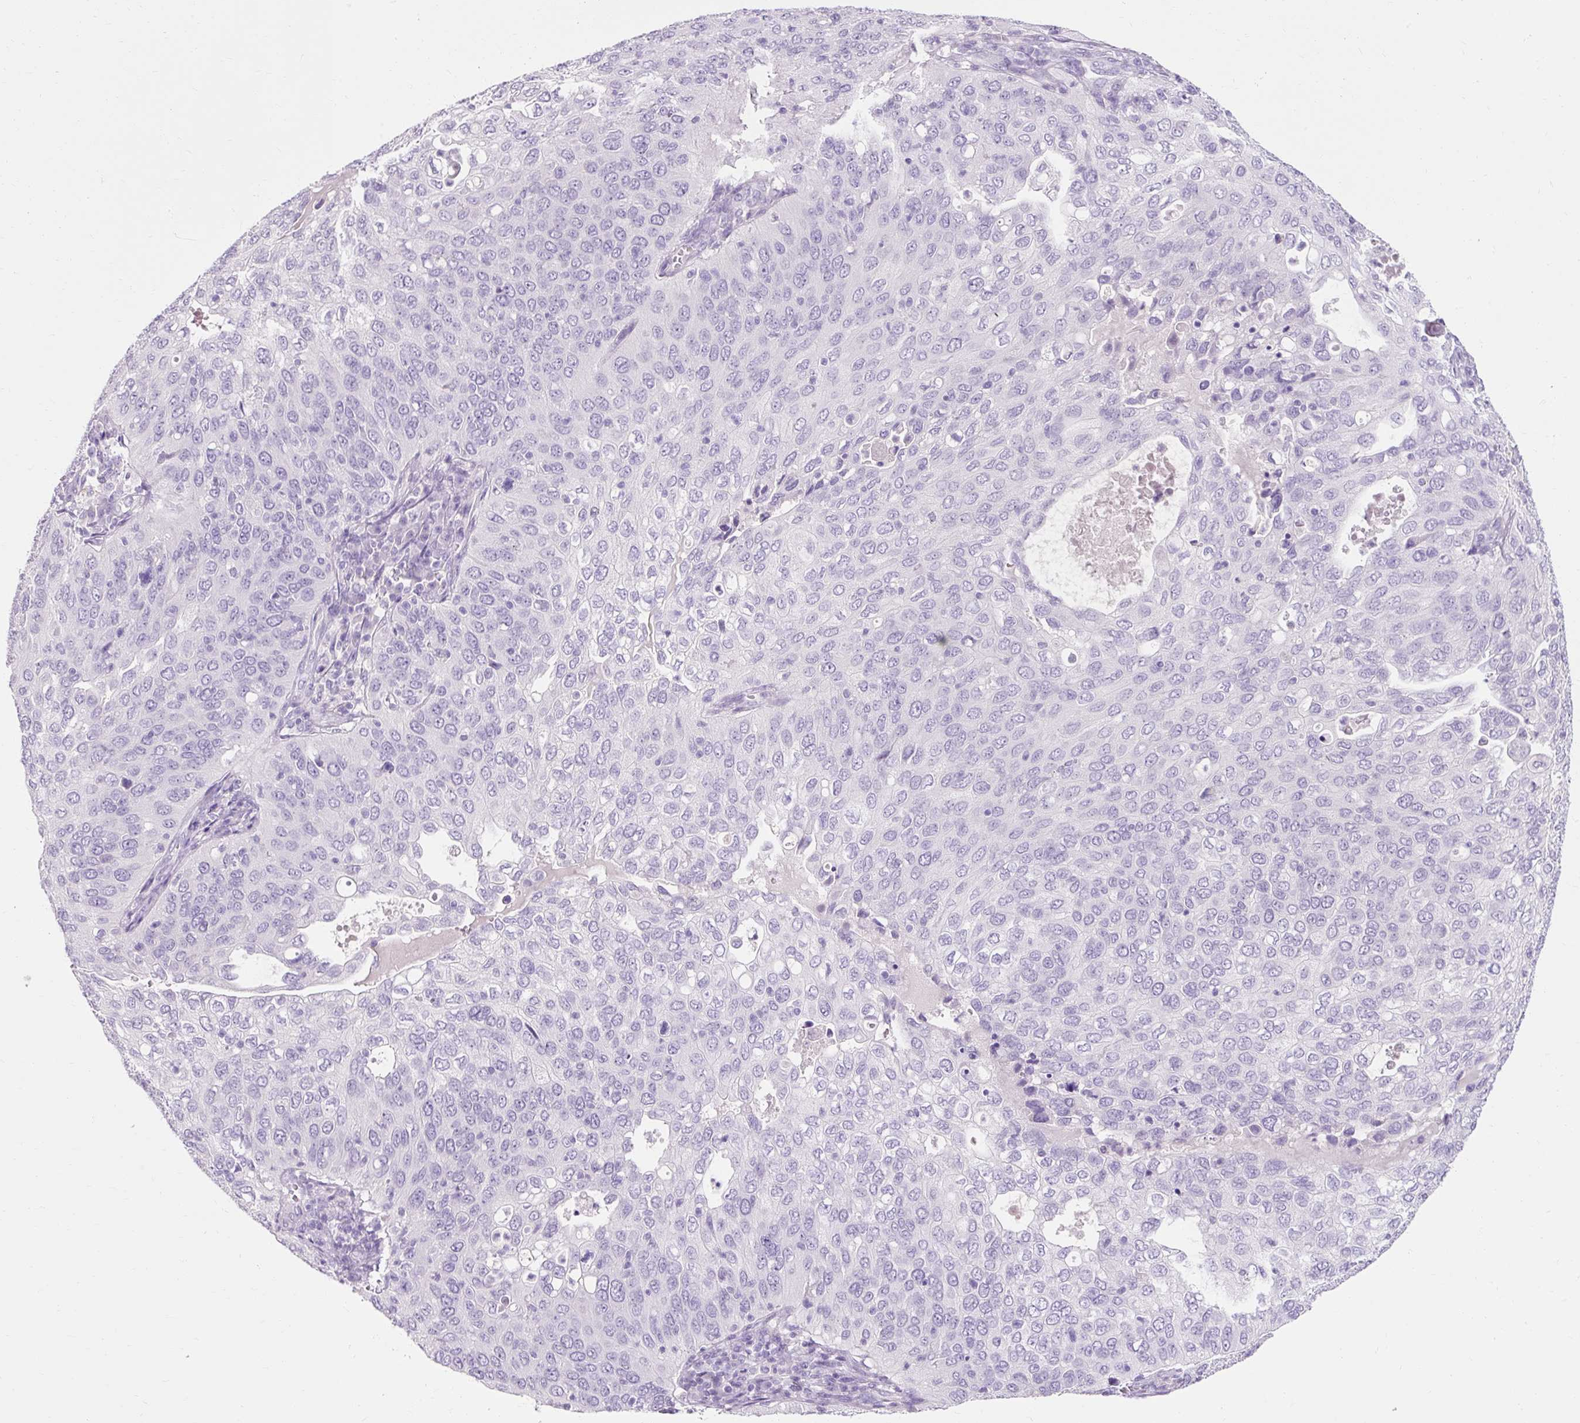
{"staining": {"intensity": "negative", "quantity": "none", "location": "none"}, "tissue": "cervical cancer", "cell_type": "Tumor cells", "image_type": "cancer", "snomed": [{"axis": "morphology", "description": "Squamous cell carcinoma, NOS"}, {"axis": "topography", "description": "Cervix"}], "caption": "High magnification brightfield microscopy of cervical cancer (squamous cell carcinoma) stained with DAB (3,3'-diaminobenzidine) (brown) and counterstained with hematoxylin (blue): tumor cells show no significant staining.", "gene": "TMEM213", "patient": {"sex": "female", "age": 36}}